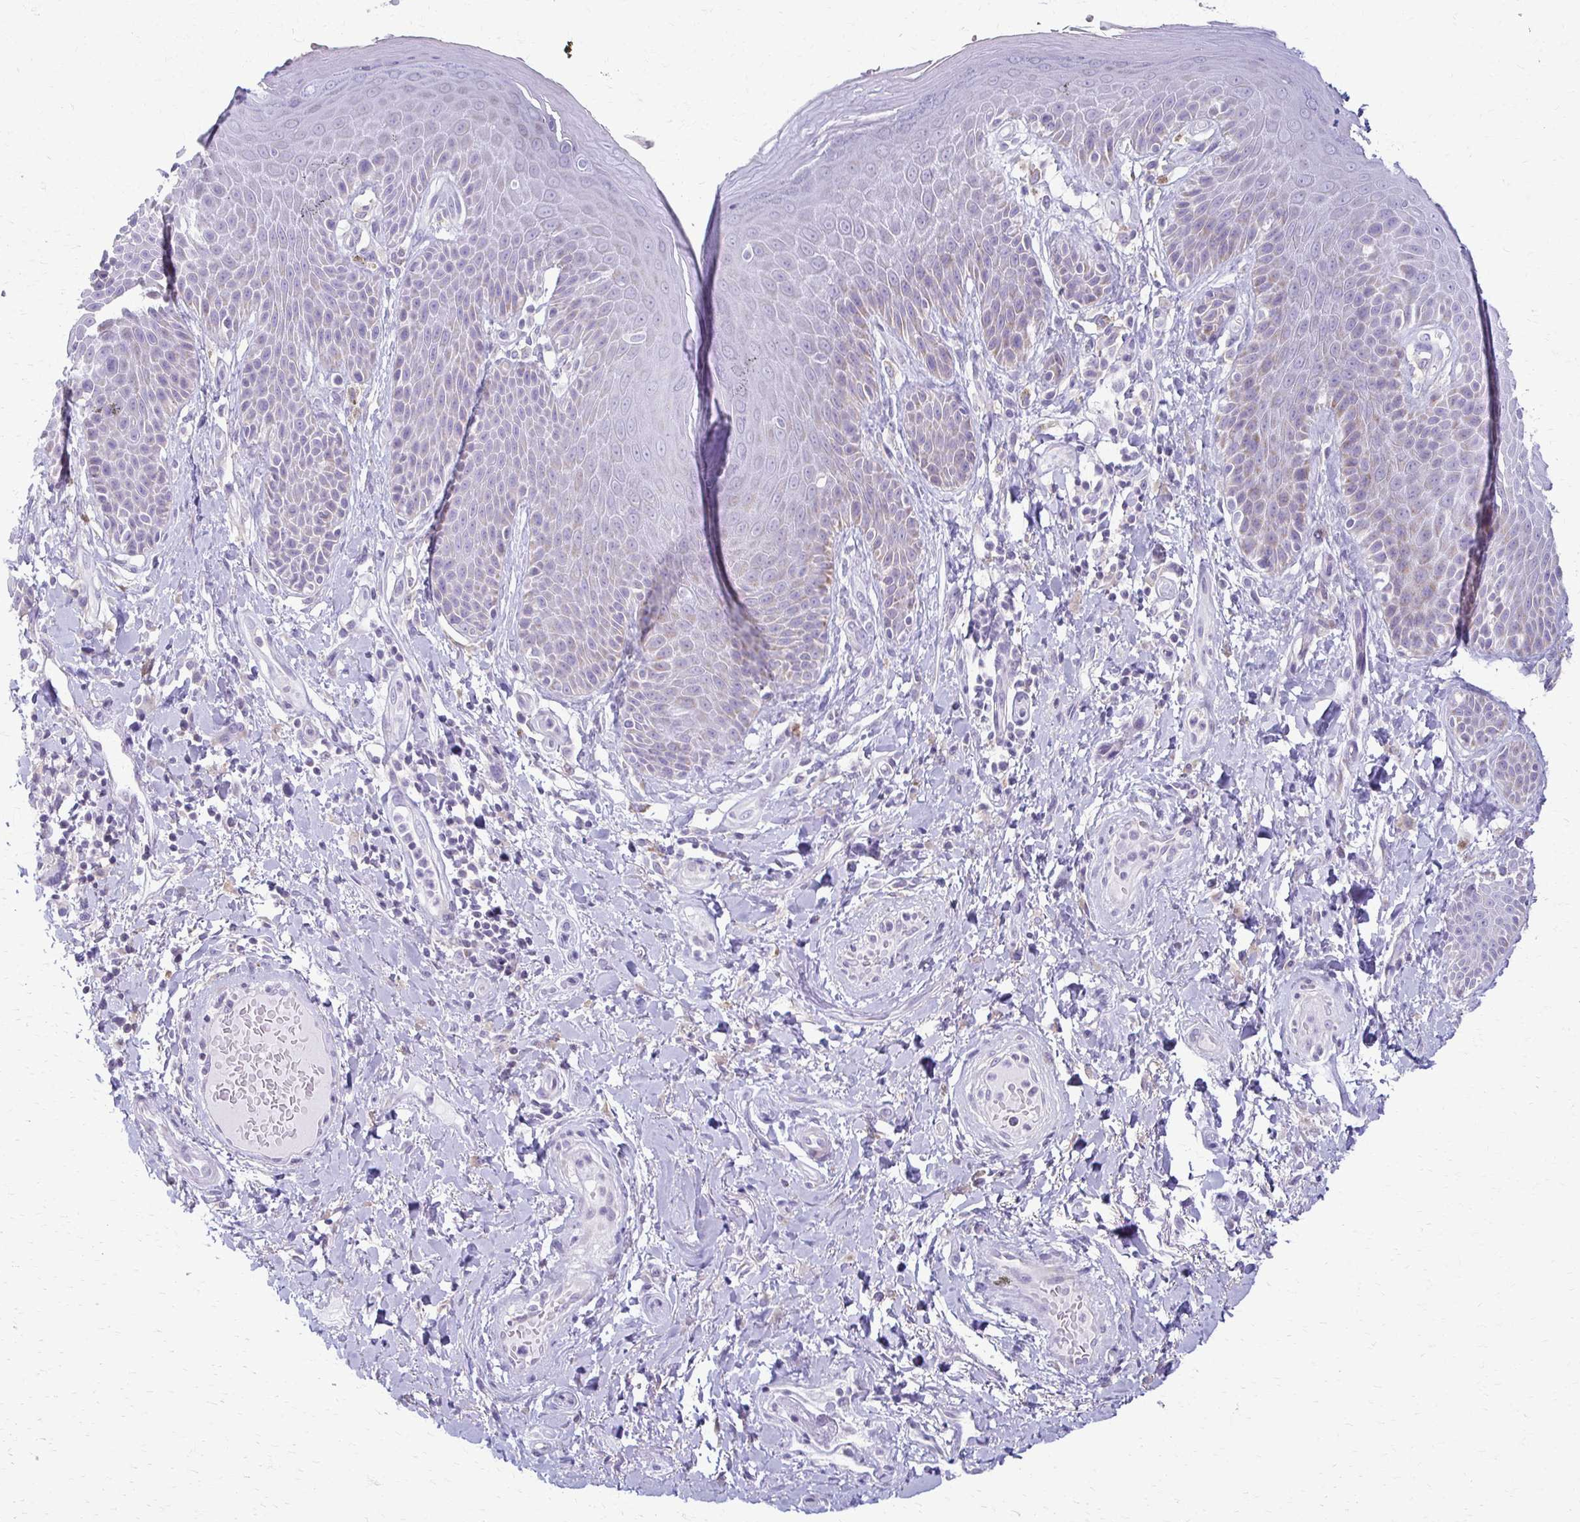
{"staining": {"intensity": "negative", "quantity": "none", "location": "none"}, "tissue": "skin", "cell_type": "Epidermal cells", "image_type": "normal", "snomed": [{"axis": "morphology", "description": "Normal tissue, NOS"}, {"axis": "topography", "description": "Anal"}, {"axis": "topography", "description": "Peripheral nerve tissue"}], "caption": "There is no significant expression in epidermal cells of skin. (Stains: DAB immunohistochemistry with hematoxylin counter stain, Microscopy: brightfield microscopy at high magnification).", "gene": "FCGR2A", "patient": {"sex": "male", "age": 51}}